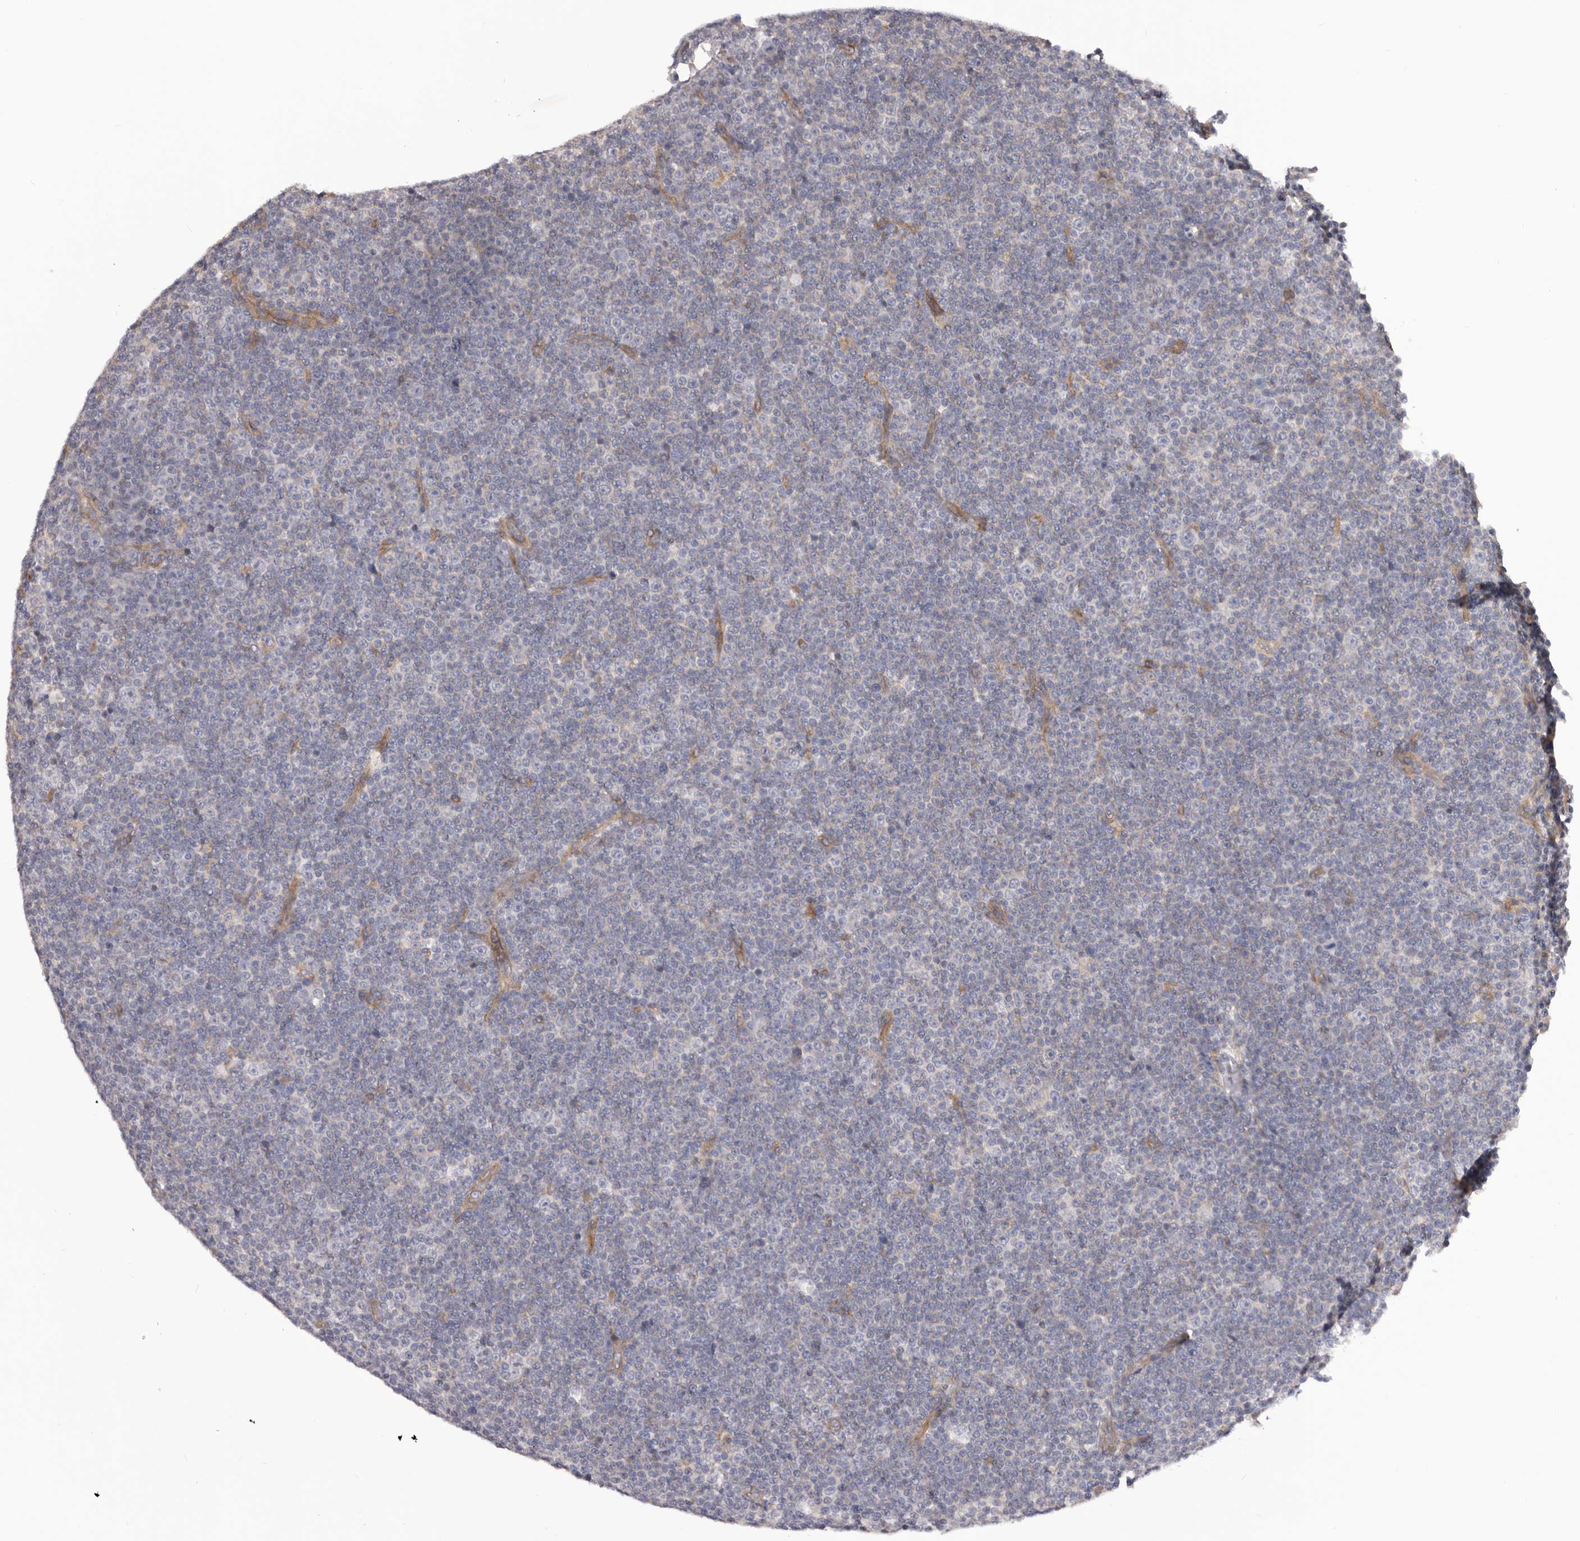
{"staining": {"intensity": "negative", "quantity": "none", "location": "none"}, "tissue": "lymphoma", "cell_type": "Tumor cells", "image_type": "cancer", "snomed": [{"axis": "morphology", "description": "Malignant lymphoma, non-Hodgkin's type, Low grade"}, {"axis": "topography", "description": "Lymph node"}], "caption": "Immunohistochemistry (IHC) histopathology image of human lymphoma stained for a protein (brown), which shows no staining in tumor cells.", "gene": "DMRT2", "patient": {"sex": "female", "age": 67}}